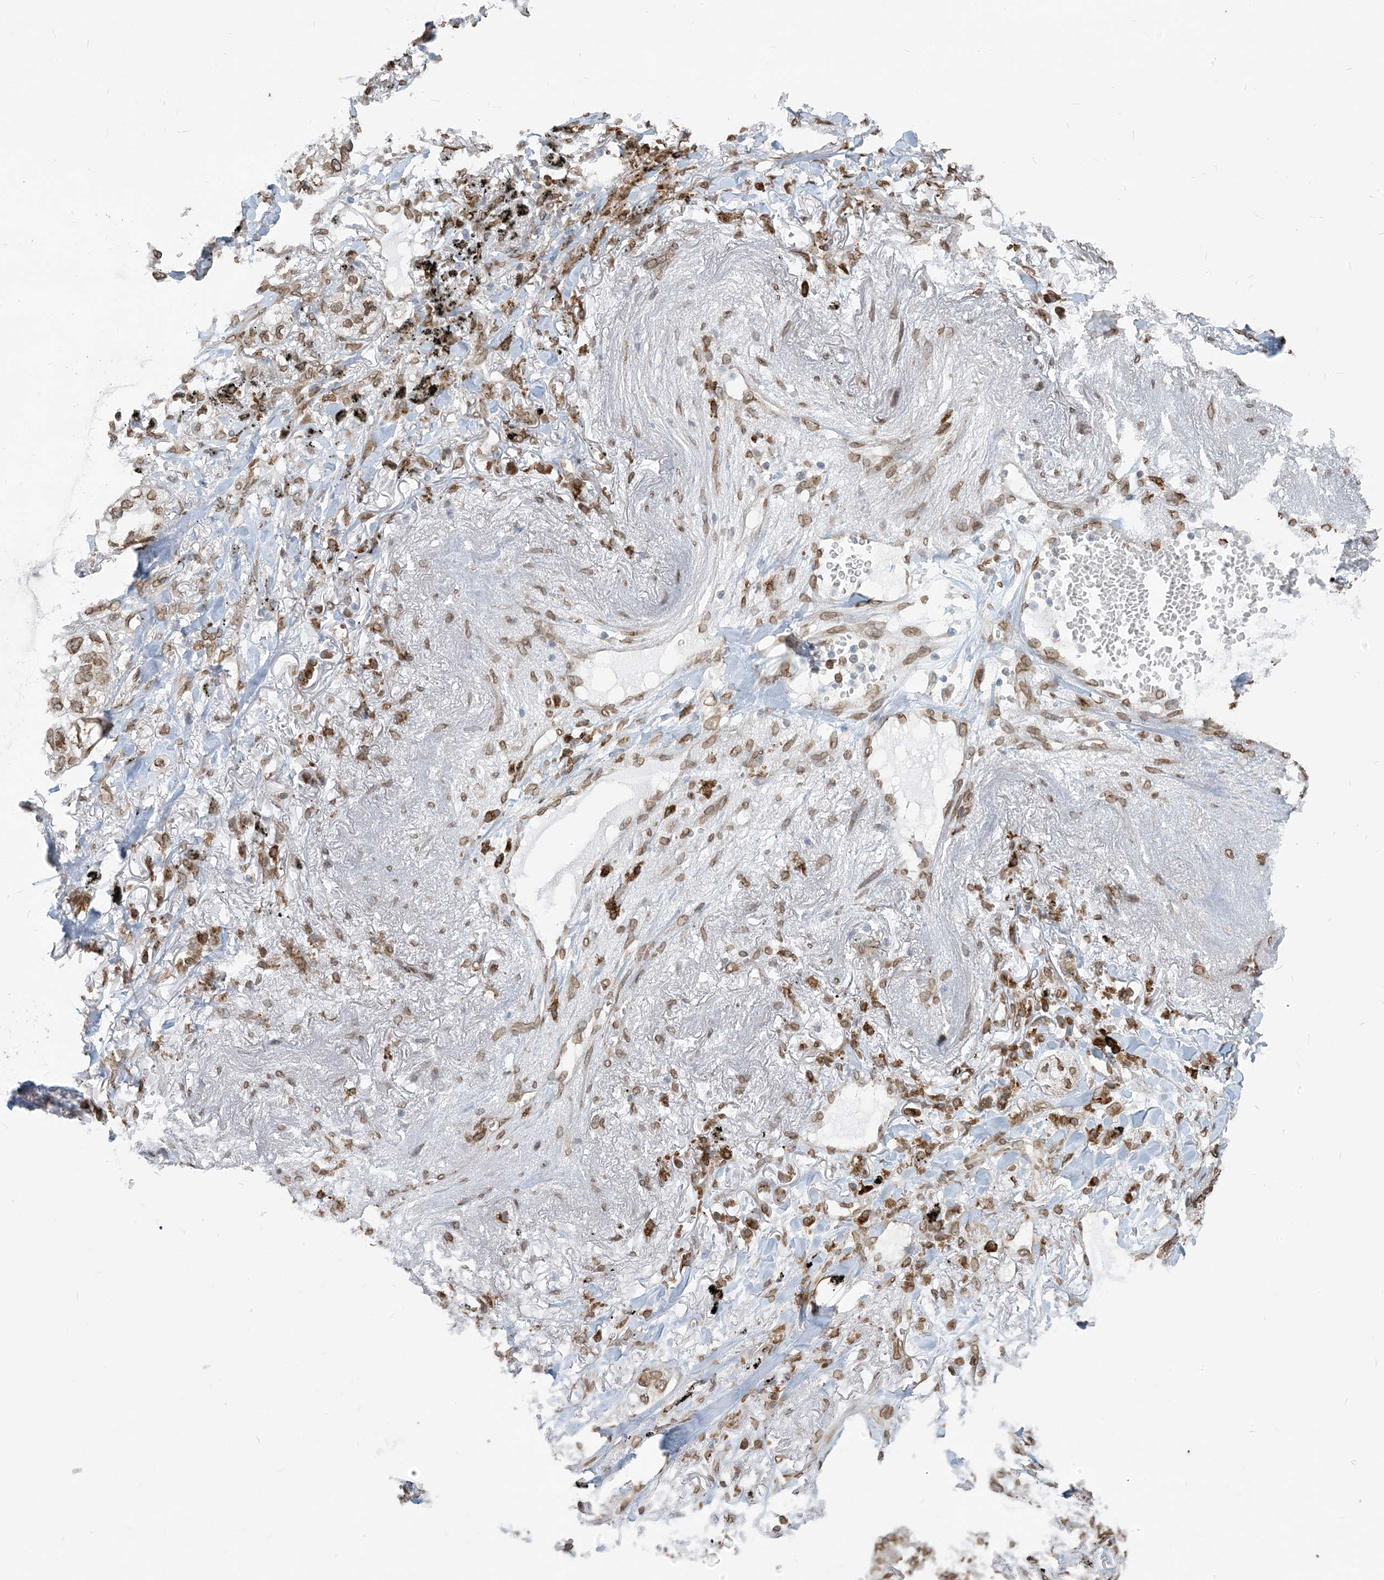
{"staining": {"intensity": "moderate", "quantity": ">75%", "location": "cytoplasmic/membranous,nuclear"}, "tissue": "lung cancer", "cell_type": "Tumor cells", "image_type": "cancer", "snomed": [{"axis": "morphology", "description": "Adenocarcinoma, NOS"}, {"axis": "topography", "description": "Lung"}], "caption": "DAB (3,3'-diaminobenzidine) immunohistochemical staining of lung cancer demonstrates moderate cytoplasmic/membranous and nuclear protein positivity in about >75% of tumor cells.", "gene": "WWP1", "patient": {"sex": "male", "age": 65}}